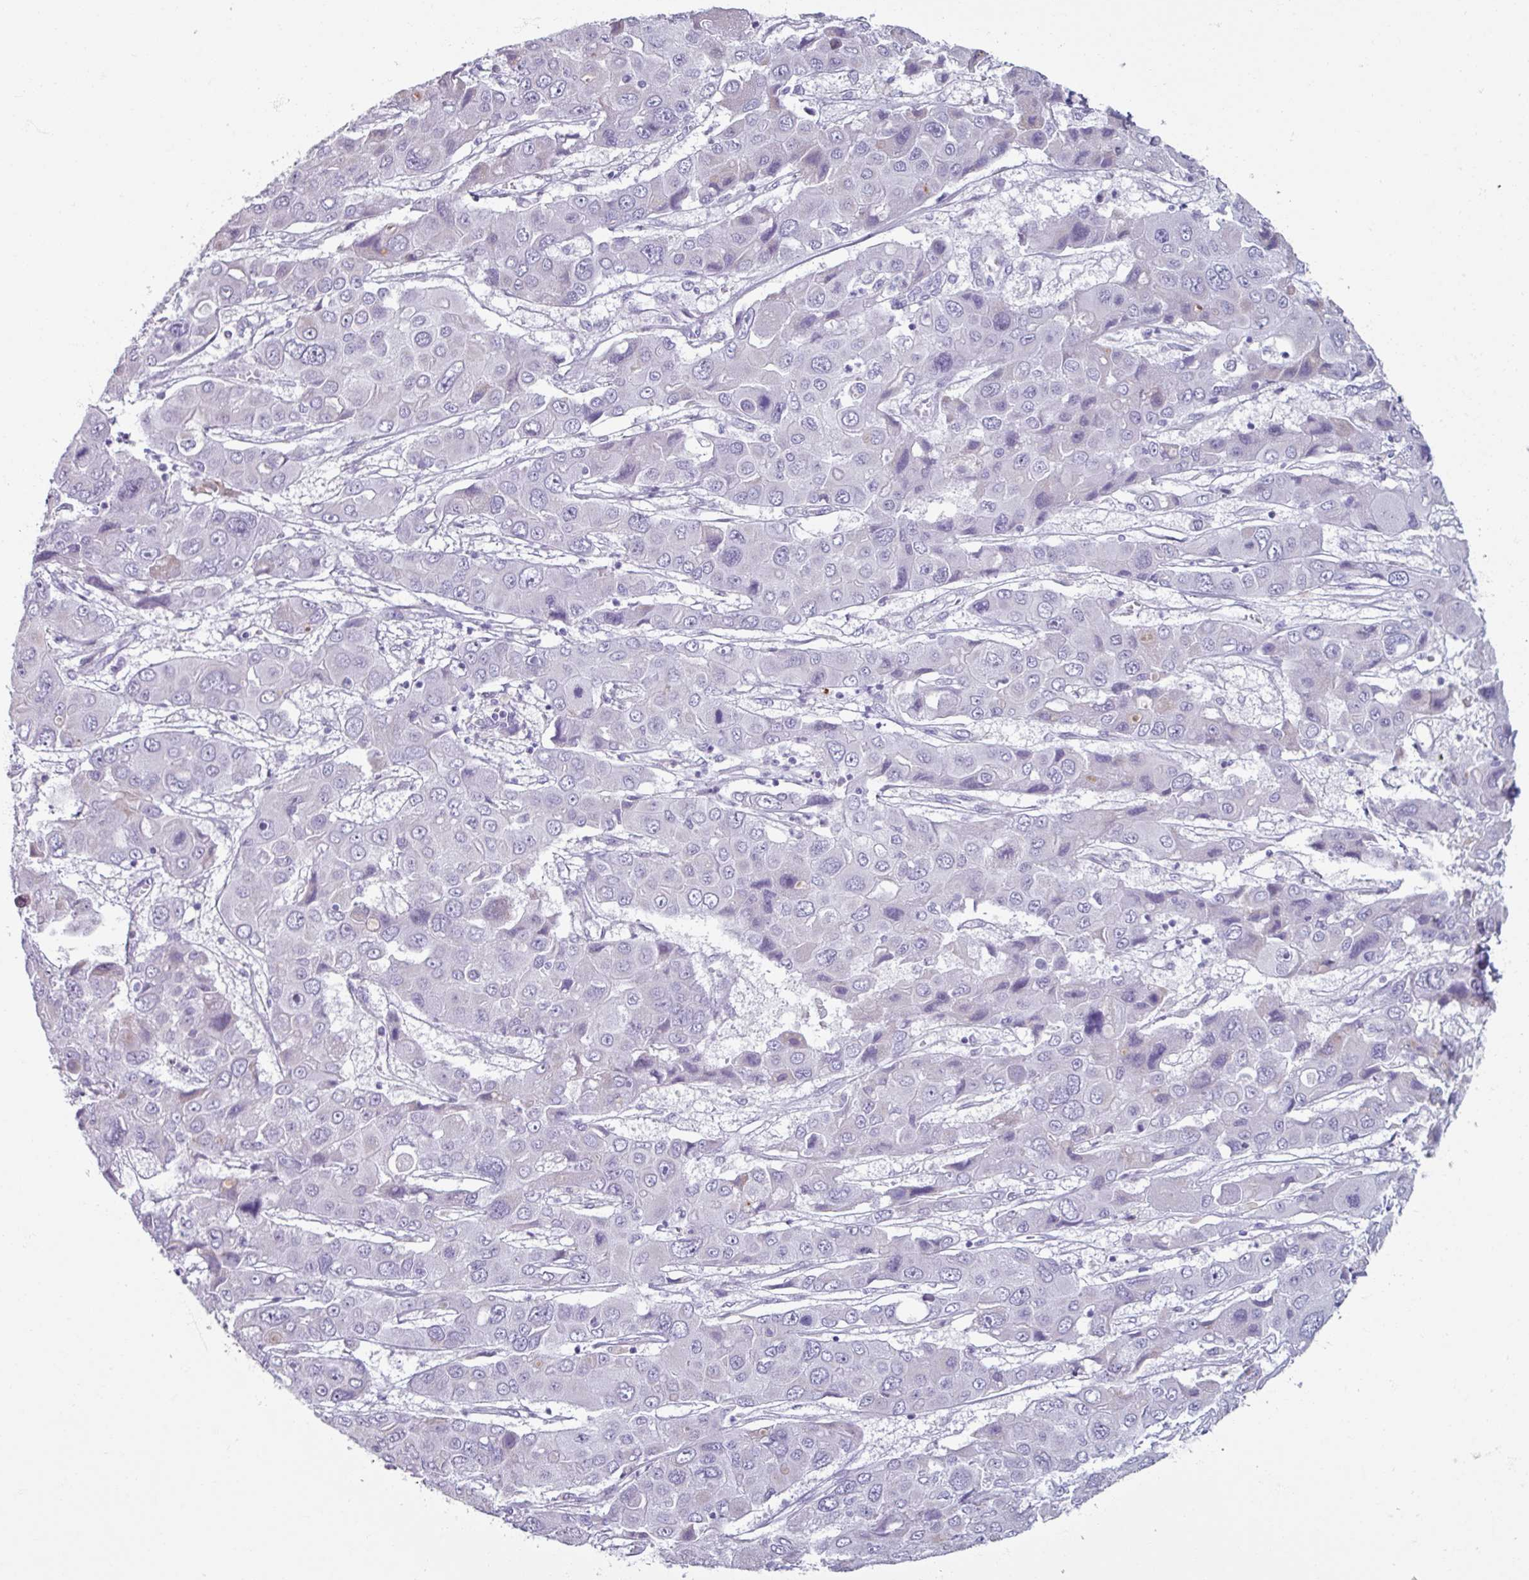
{"staining": {"intensity": "negative", "quantity": "none", "location": "none"}, "tissue": "liver cancer", "cell_type": "Tumor cells", "image_type": "cancer", "snomed": [{"axis": "morphology", "description": "Cholangiocarcinoma"}, {"axis": "topography", "description": "Liver"}], "caption": "A photomicrograph of cholangiocarcinoma (liver) stained for a protein exhibits no brown staining in tumor cells.", "gene": "SPESP1", "patient": {"sex": "male", "age": 67}}